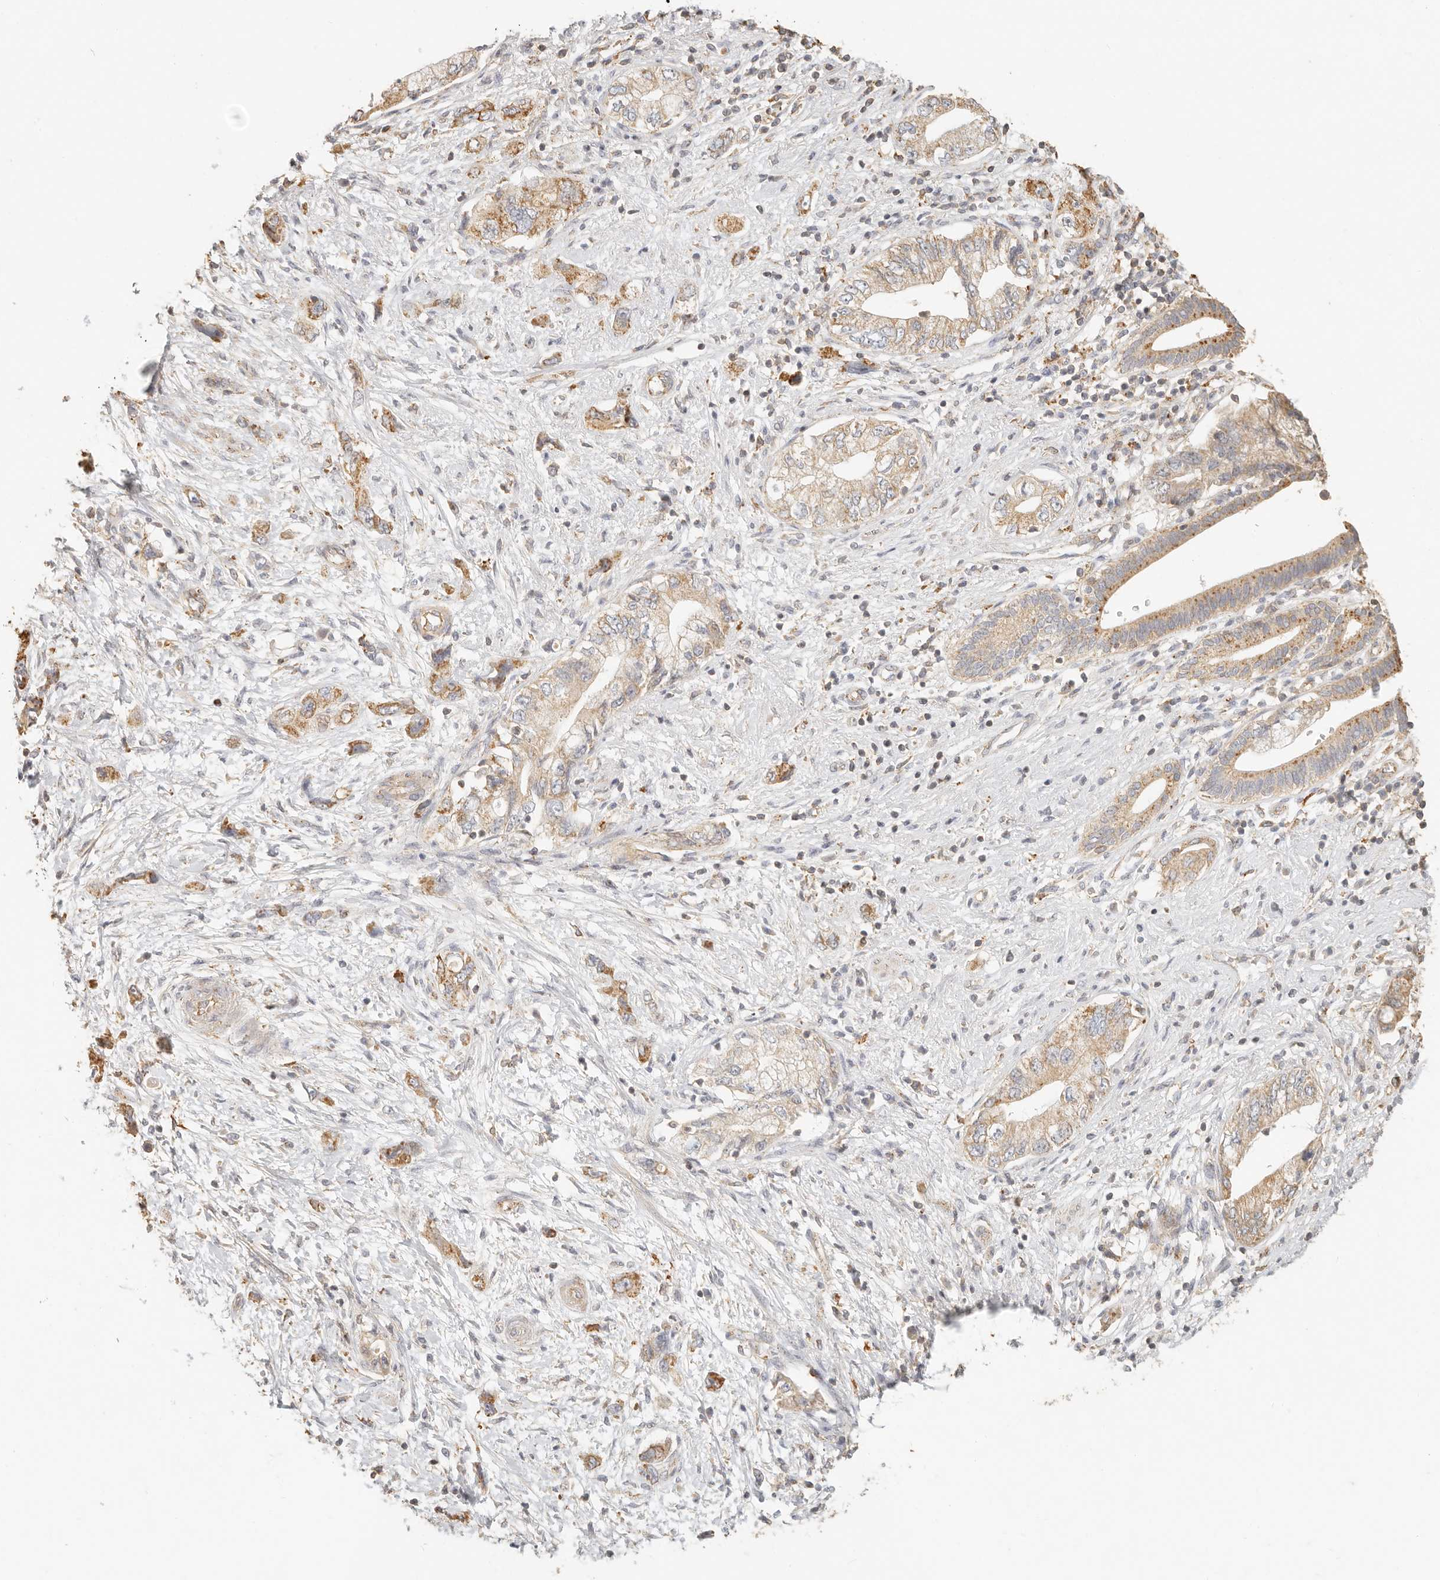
{"staining": {"intensity": "moderate", "quantity": ">75%", "location": "cytoplasmic/membranous"}, "tissue": "pancreatic cancer", "cell_type": "Tumor cells", "image_type": "cancer", "snomed": [{"axis": "morphology", "description": "Adenocarcinoma, NOS"}, {"axis": "topography", "description": "Pancreas"}], "caption": "Protein expression analysis of pancreatic adenocarcinoma demonstrates moderate cytoplasmic/membranous staining in about >75% of tumor cells.", "gene": "CNMD", "patient": {"sex": "female", "age": 73}}